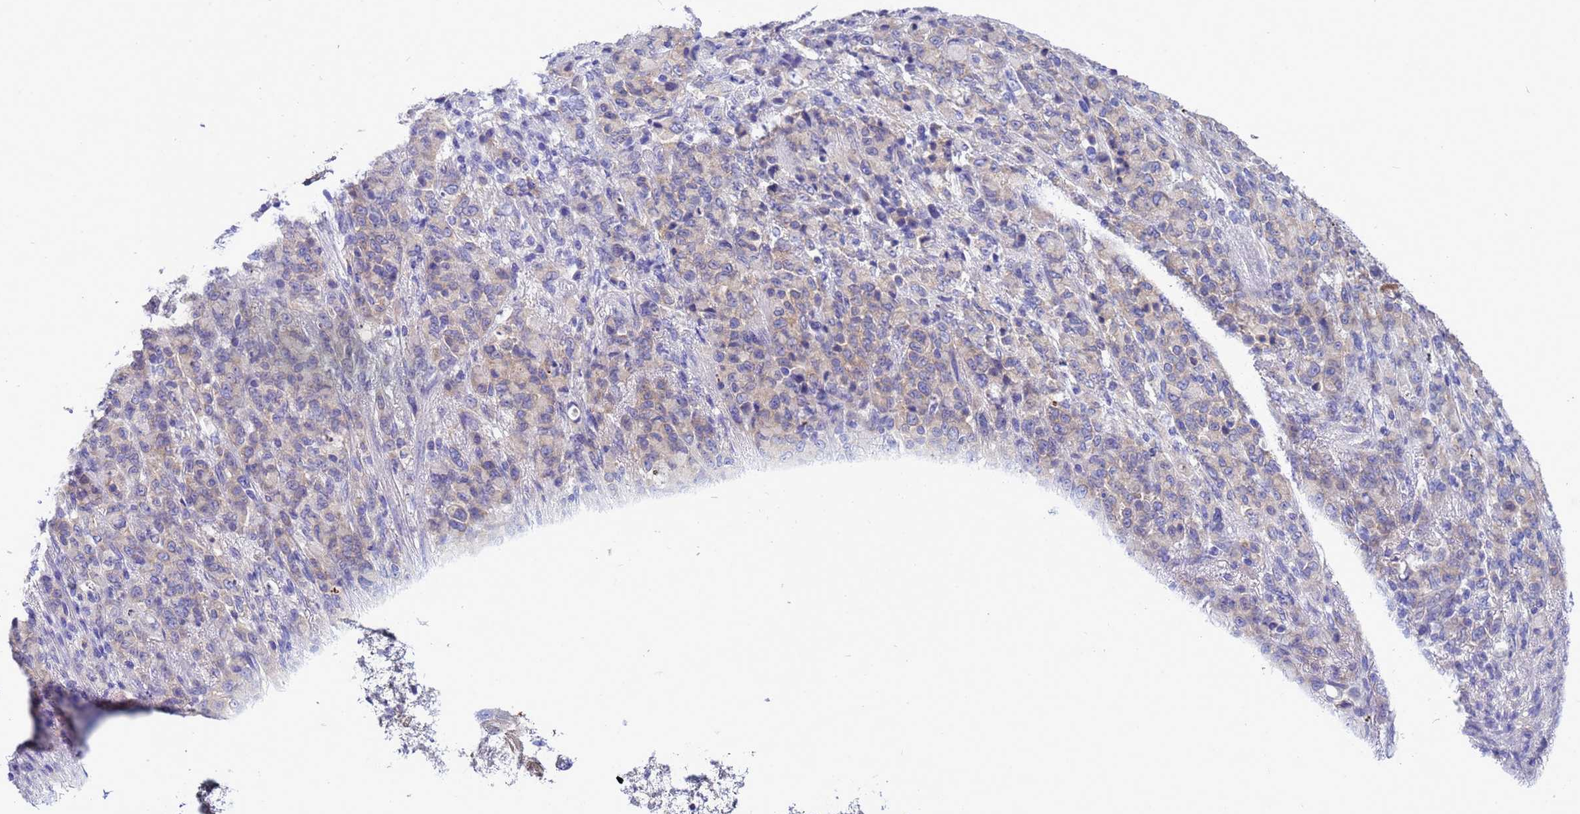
{"staining": {"intensity": "moderate", "quantity": "<25%", "location": "cytoplasmic/membranous"}, "tissue": "stomach cancer", "cell_type": "Tumor cells", "image_type": "cancer", "snomed": [{"axis": "morphology", "description": "Adenocarcinoma, NOS"}, {"axis": "topography", "description": "Stomach"}], "caption": "Human adenocarcinoma (stomach) stained with a brown dye reveals moderate cytoplasmic/membranous positive positivity in approximately <25% of tumor cells.", "gene": "RC3H2", "patient": {"sex": "female", "age": 79}}